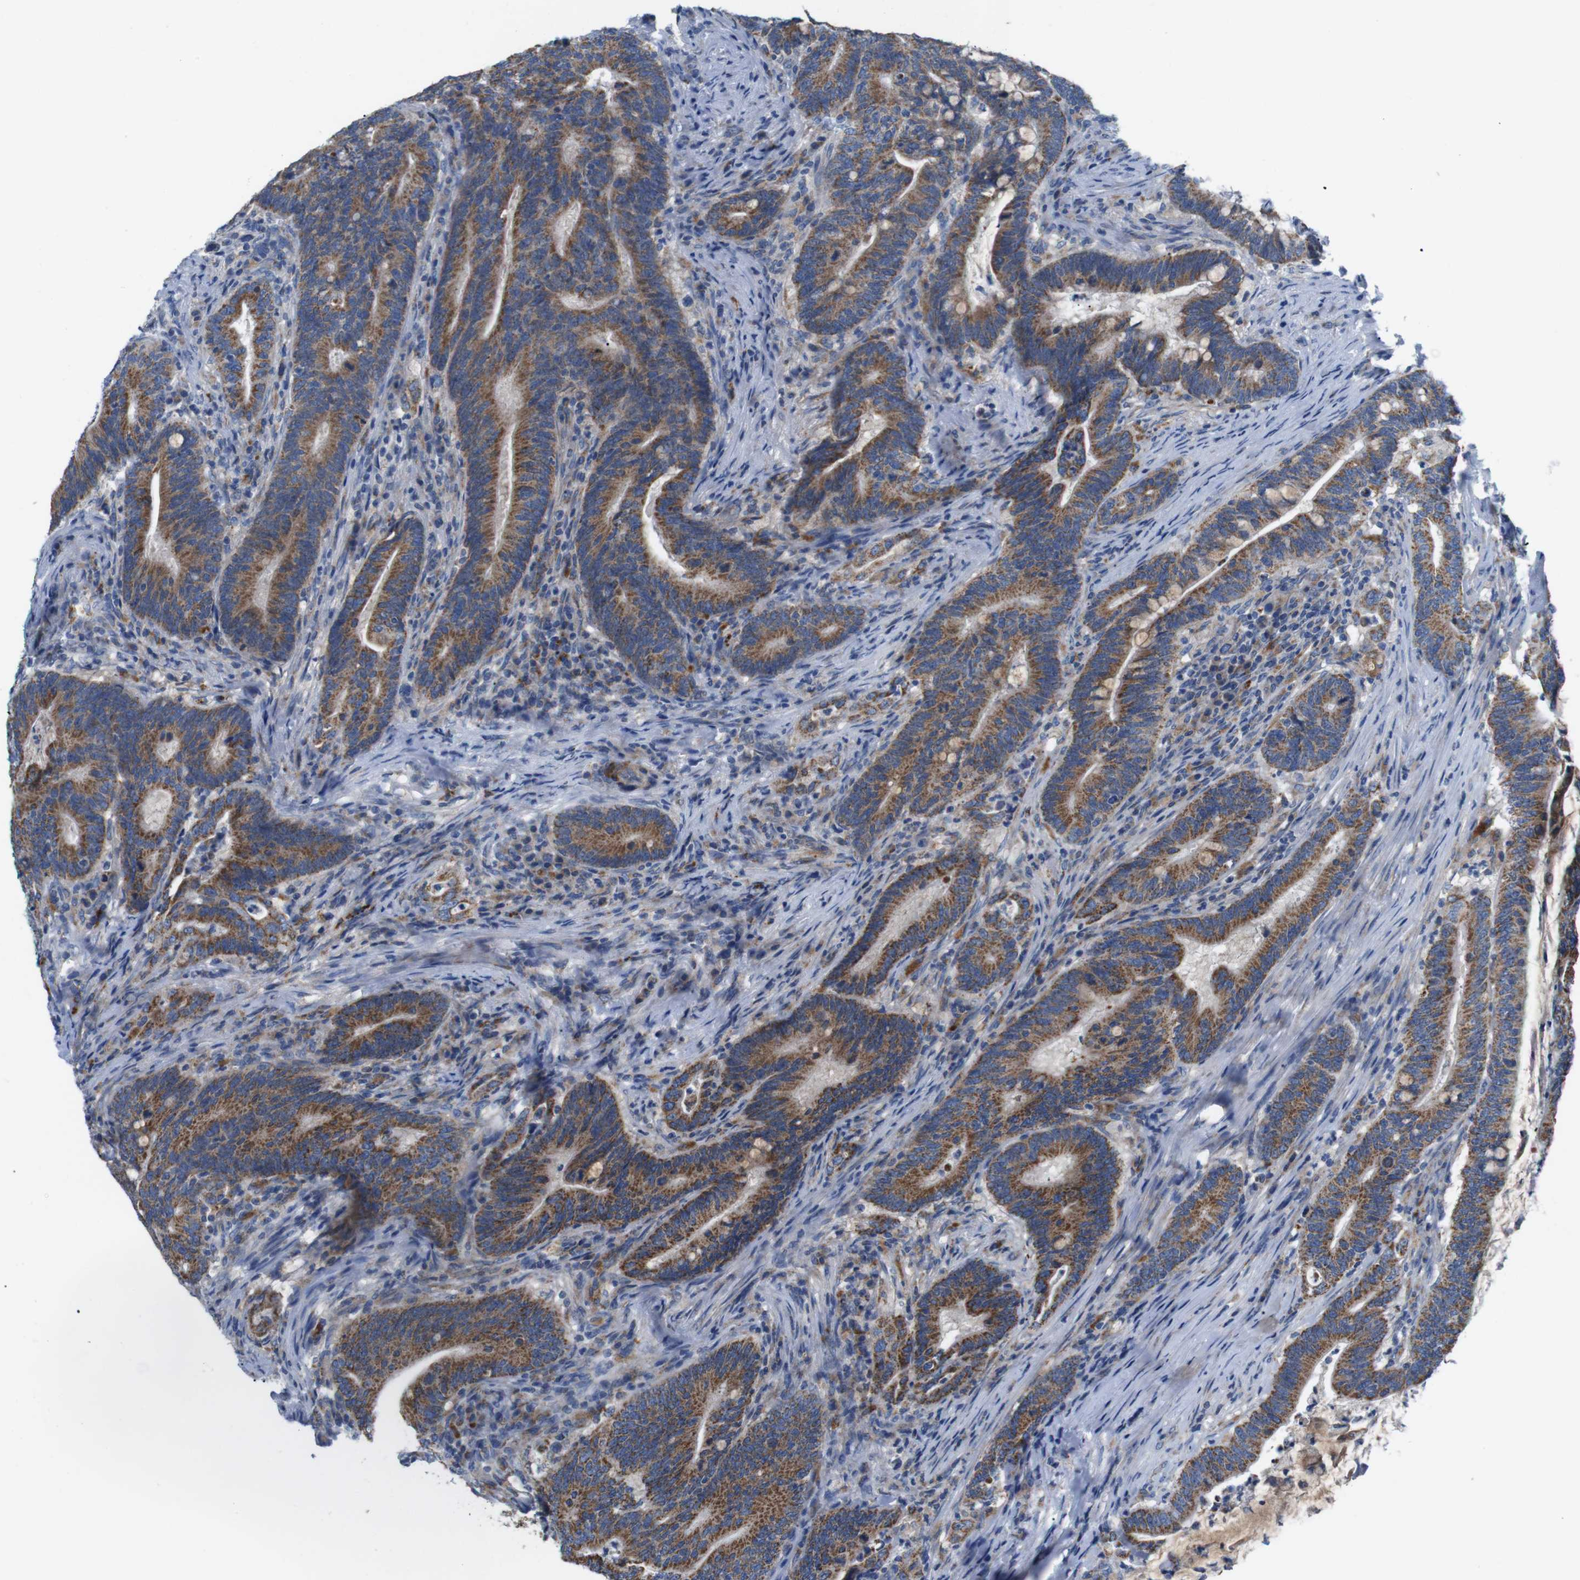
{"staining": {"intensity": "moderate", "quantity": ">75%", "location": "cytoplasmic/membranous"}, "tissue": "colorectal cancer", "cell_type": "Tumor cells", "image_type": "cancer", "snomed": [{"axis": "morphology", "description": "Normal tissue, NOS"}, {"axis": "morphology", "description": "Adenocarcinoma, NOS"}, {"axis": "topography", "description": "Colon"}], "caption": "Tumor cells exhibit medium levels of moderate cytoplasmic/membranous staining in approximately >75% of cells in colorectal cancer.", "gene": "F2RL1", "patient": {"sex": "female", "age": 66}}